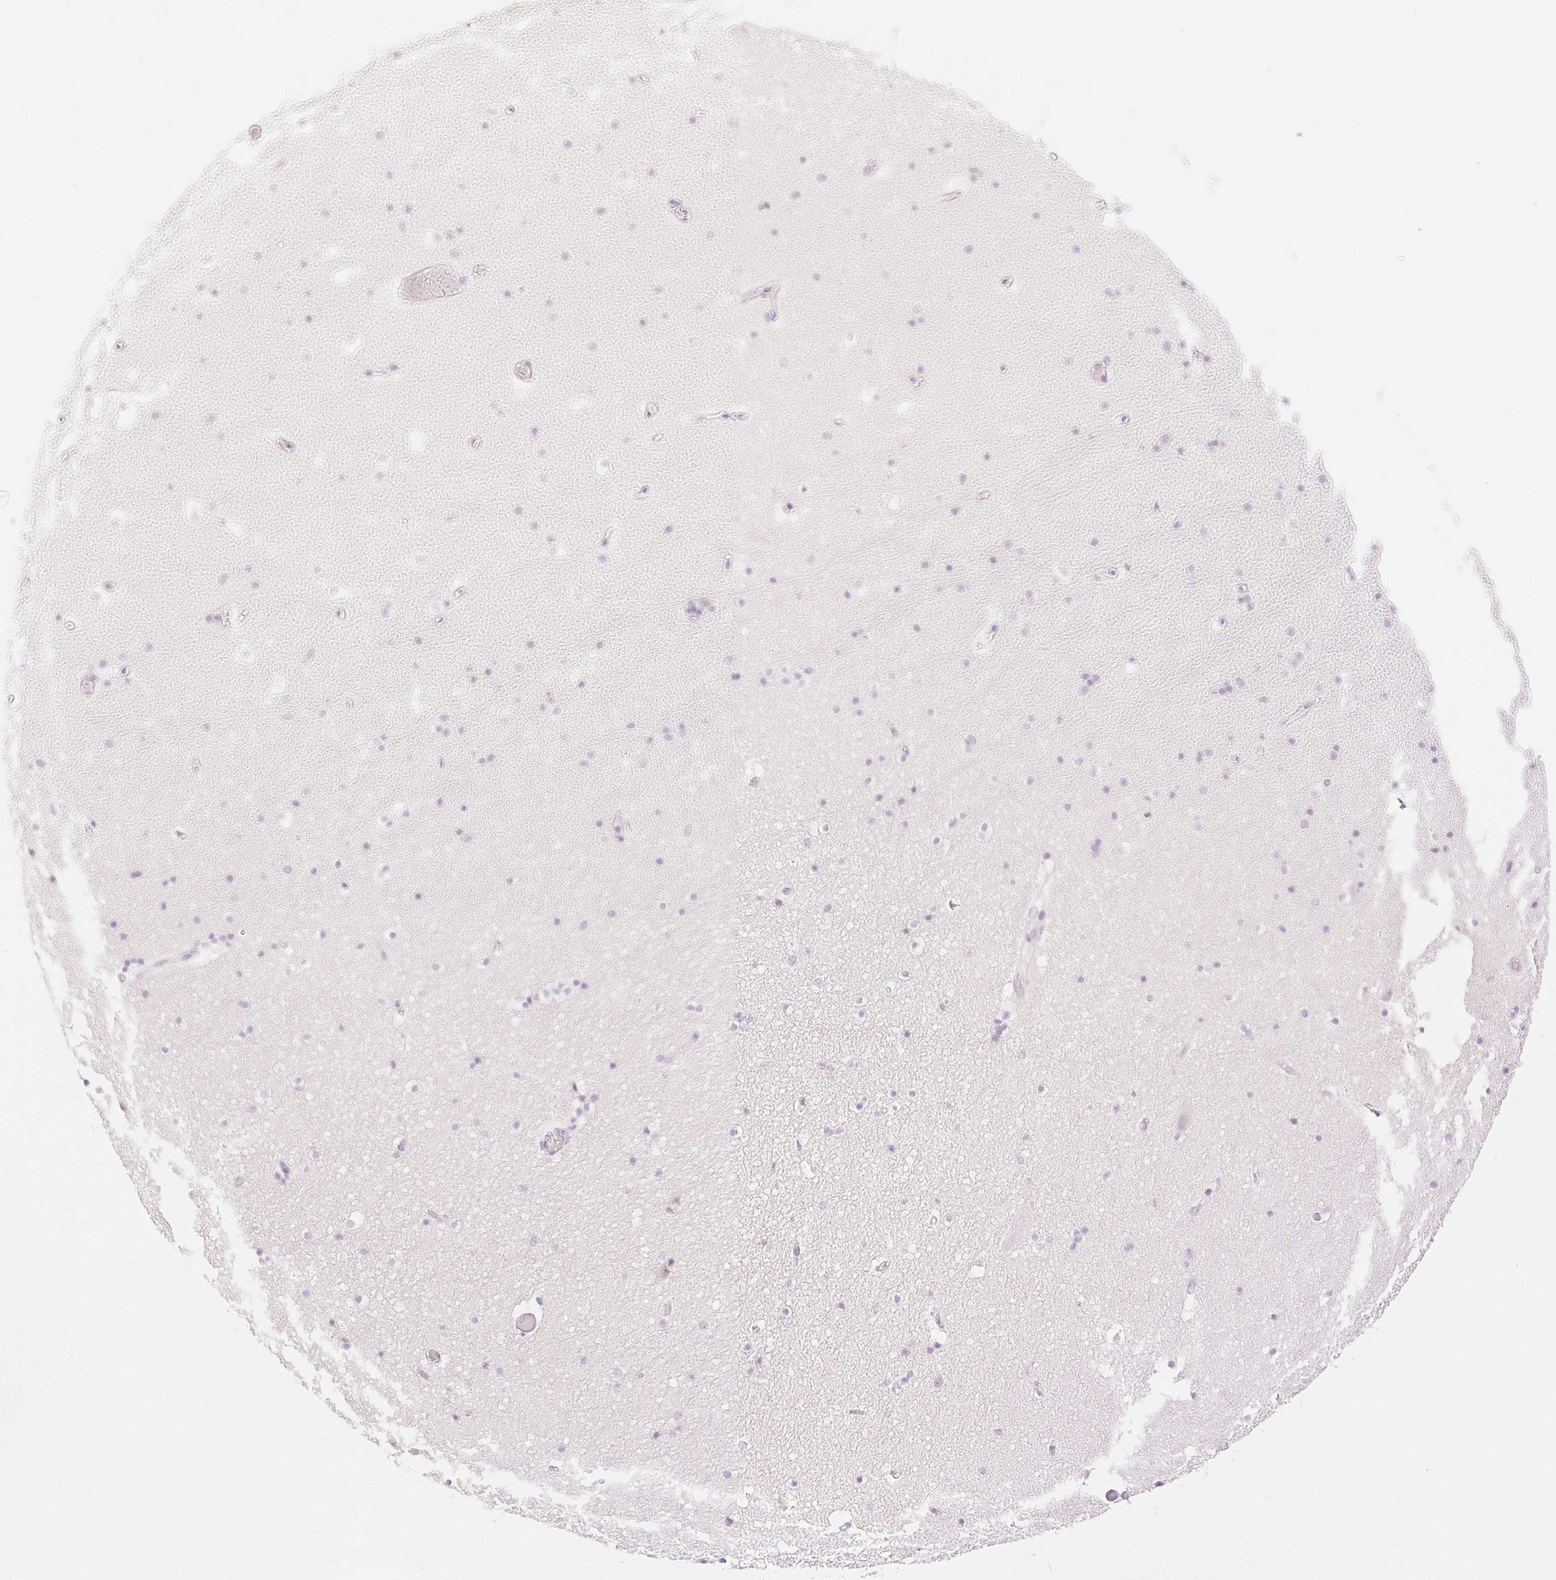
{"staining": {"intensity": "negative", "quantity": "none", "location": "none"}, "tissue": "hippocampus", "cell_type": "Glial cells", "image_type": "normal", "snomed": [{"axis": "morphology", "description": "Normal tissue, NOS"}, {"axis": "topography", "description": "Hippocampus"}], "caption": "Glial cells show no significant protein staining in benign hippocampus.", "gene": "SPACA4", "patient": {"sex": "male", "age": 26}}